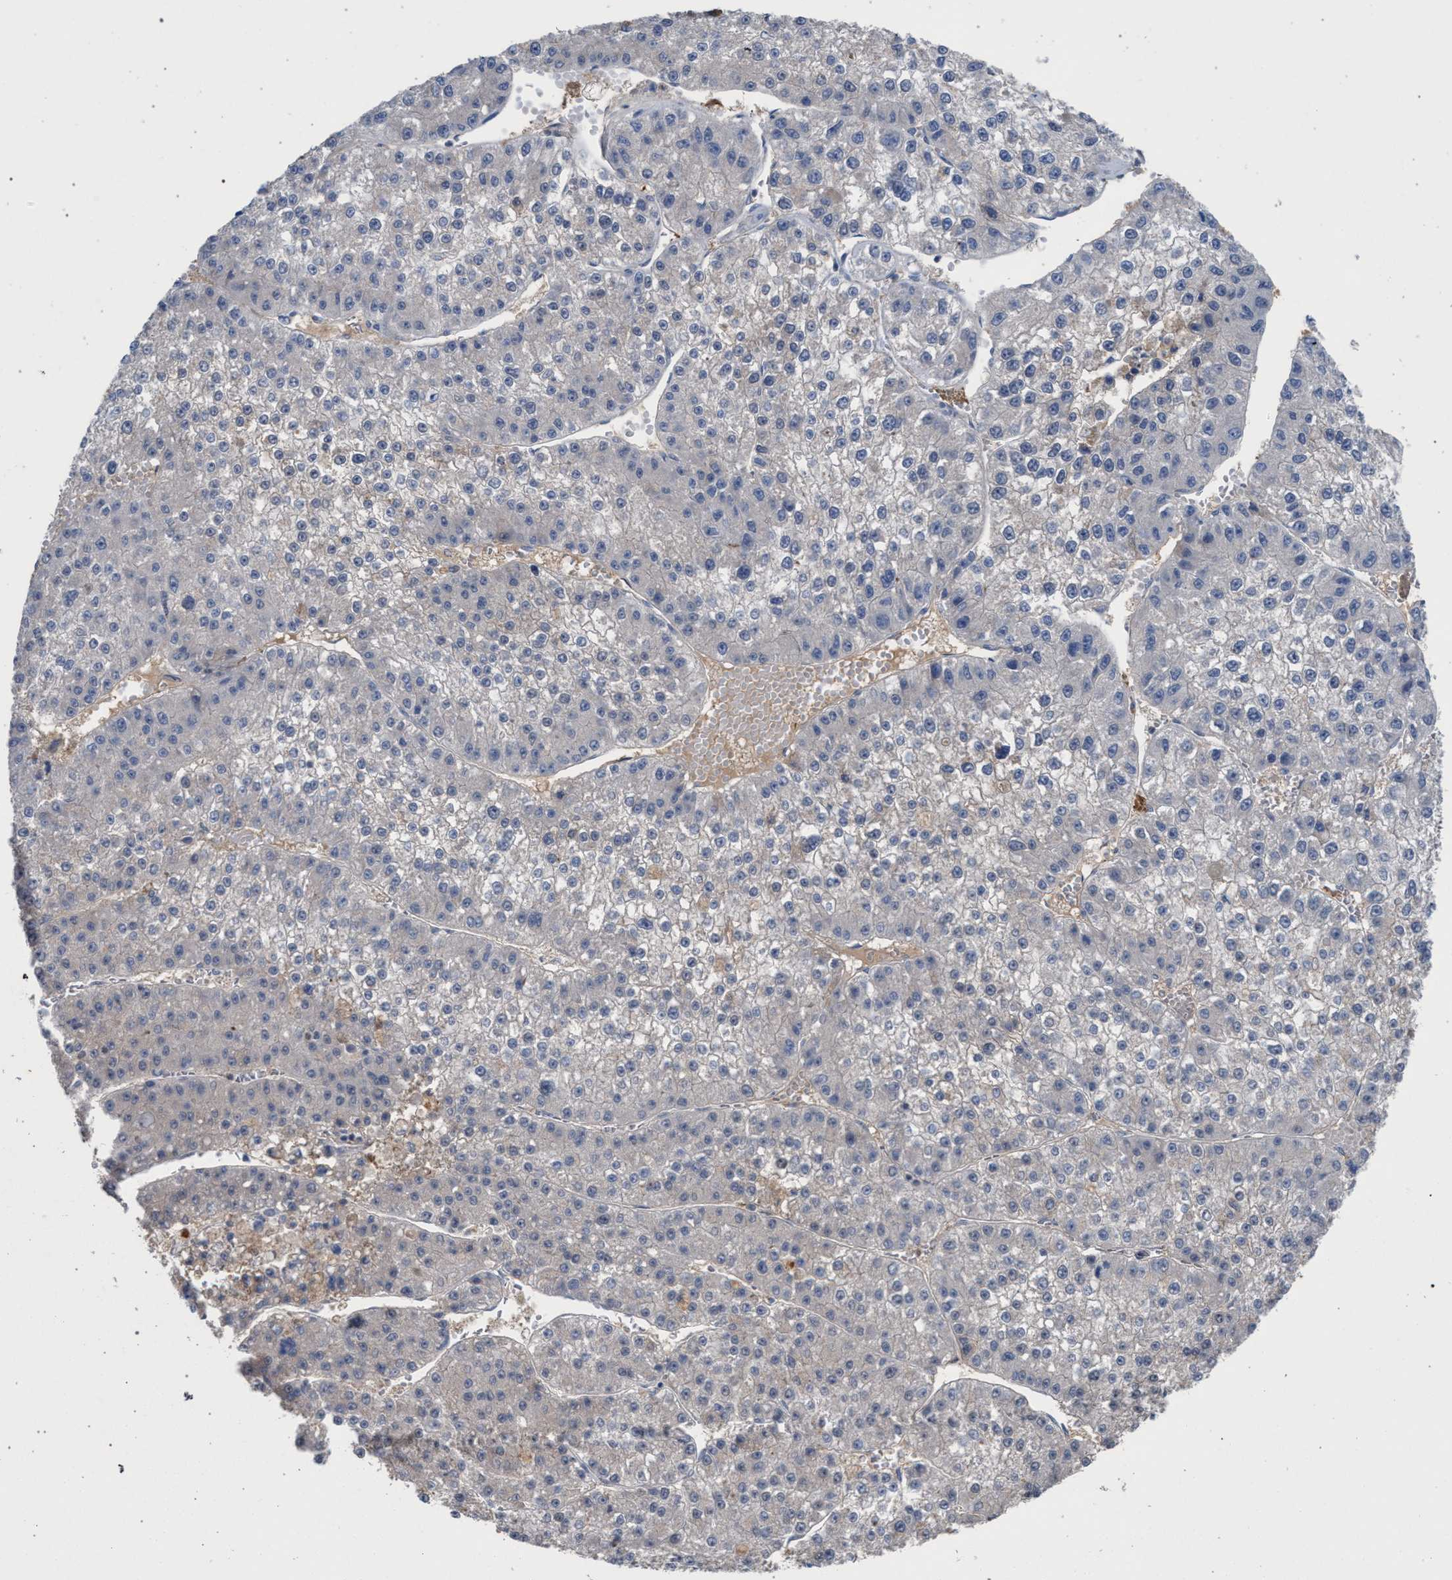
{"staining": {"intensity": "negative", "quantity": "none", "location": "none"}, "tissue": "liver cancer", "cell_type": "Tumor cells", "image_type": "cancer", "snomed": [{"axis": "morphology", "description": "Carcinoma, Hepatocellular, NOS"}, {"axis": "topography", "description": "Liver"}], "caption": "Immunohistochemistry (IHC) histopathology image of human hepatocellular carcinoma (liver) stained for a protein (brown), which reveals no positivity in tumor cells.", "gene": "TECPR1", "patient": {"sex": "female", "age": 73}}